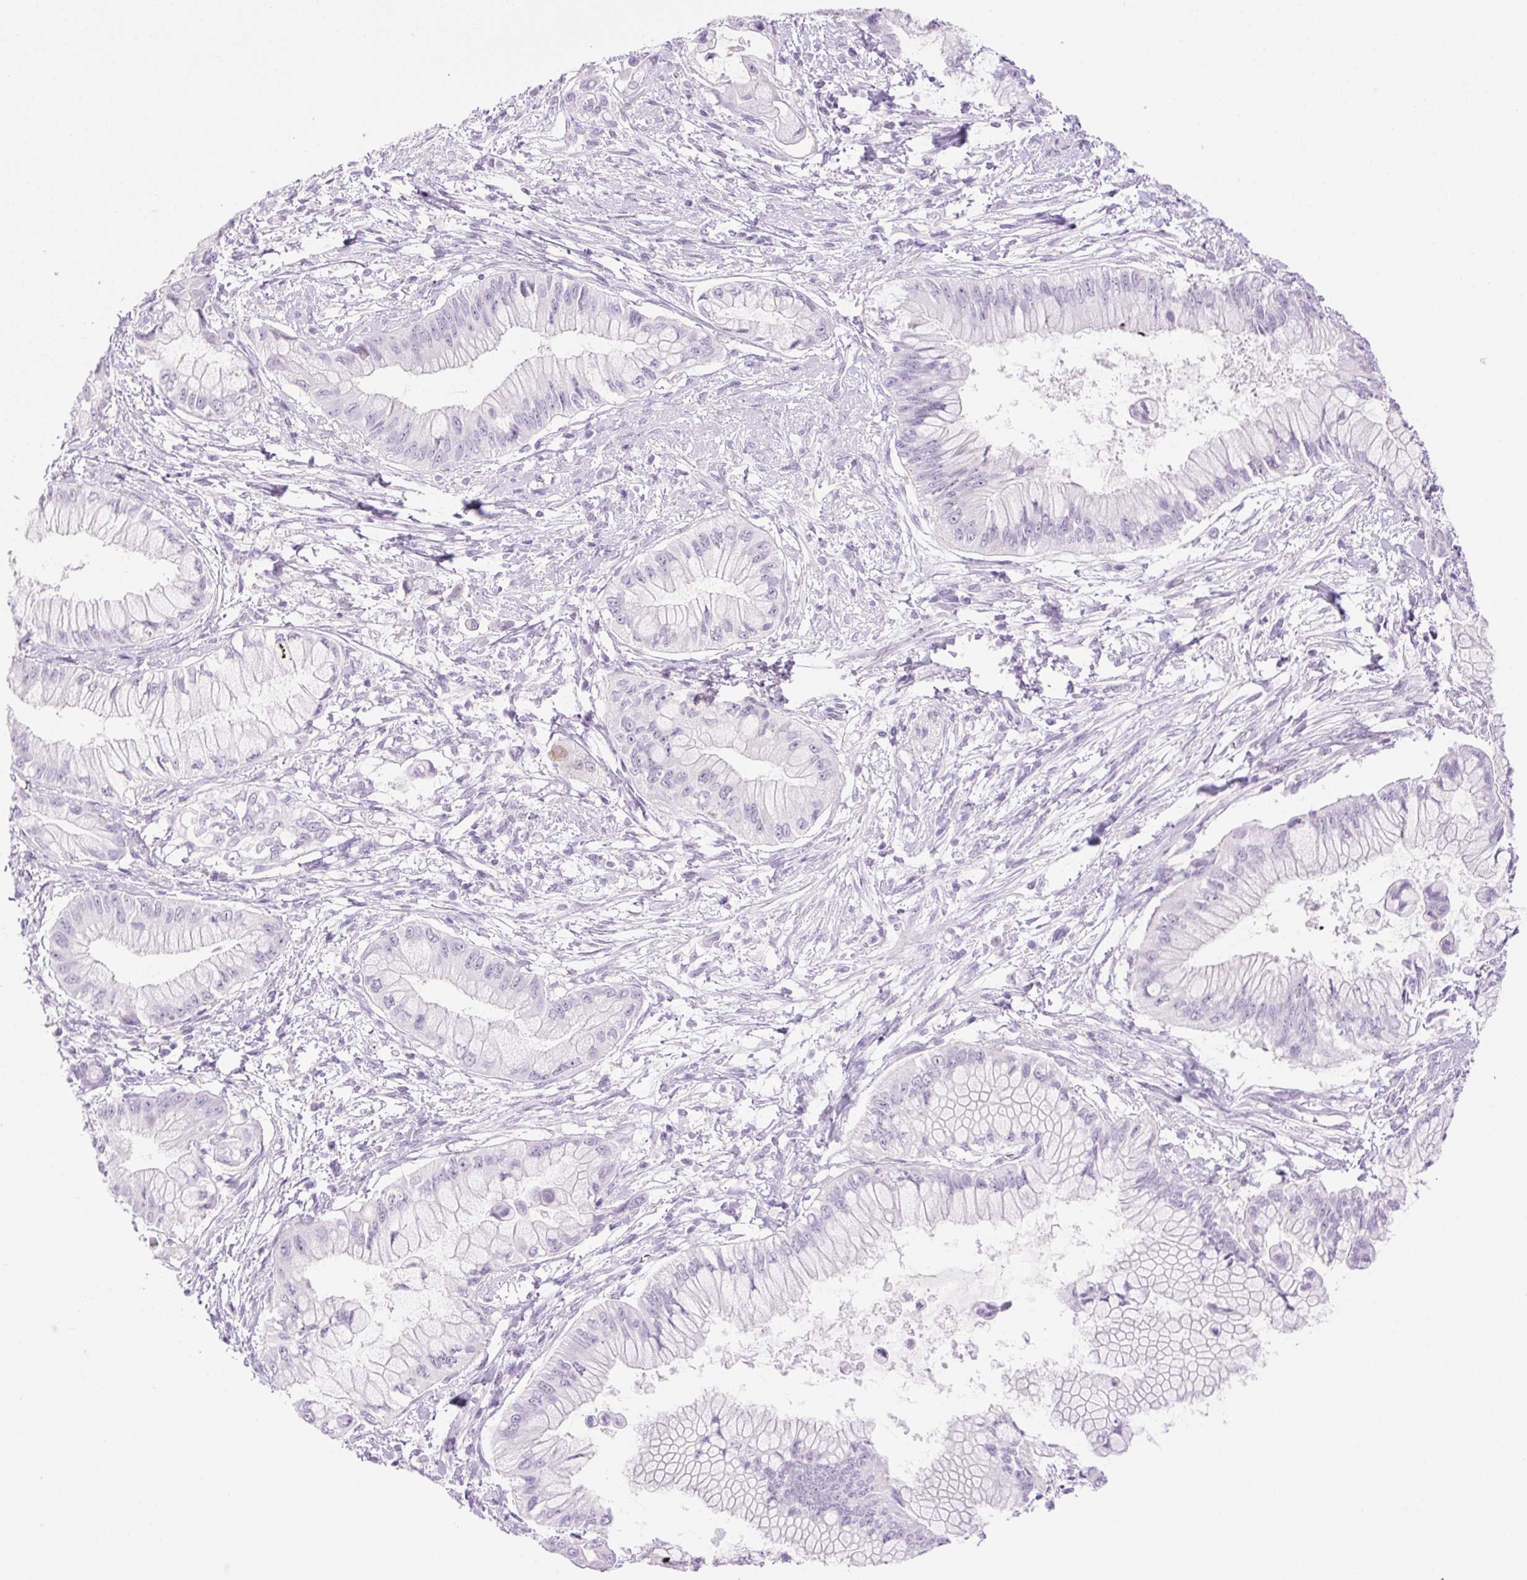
{"staining": {"intensity": "negative", "quantity": "none", "location": "none"}, "tissue": "pancreatic cancer", "cell_type": "Tumor cells", "image_type": "cancer", "snomed": [{"axis": "morphology", "description": "Adenocarcinoma, NOS"}, {"axis": "topography", "description": "Pancreas"}], "caption": "Adenocarcinoma (pancreatic) was stained to show a protein in brown. There is no significant staining in tumor cells.", "gene": "SP140L", "patient": {"sex": "male", "age": 48}}